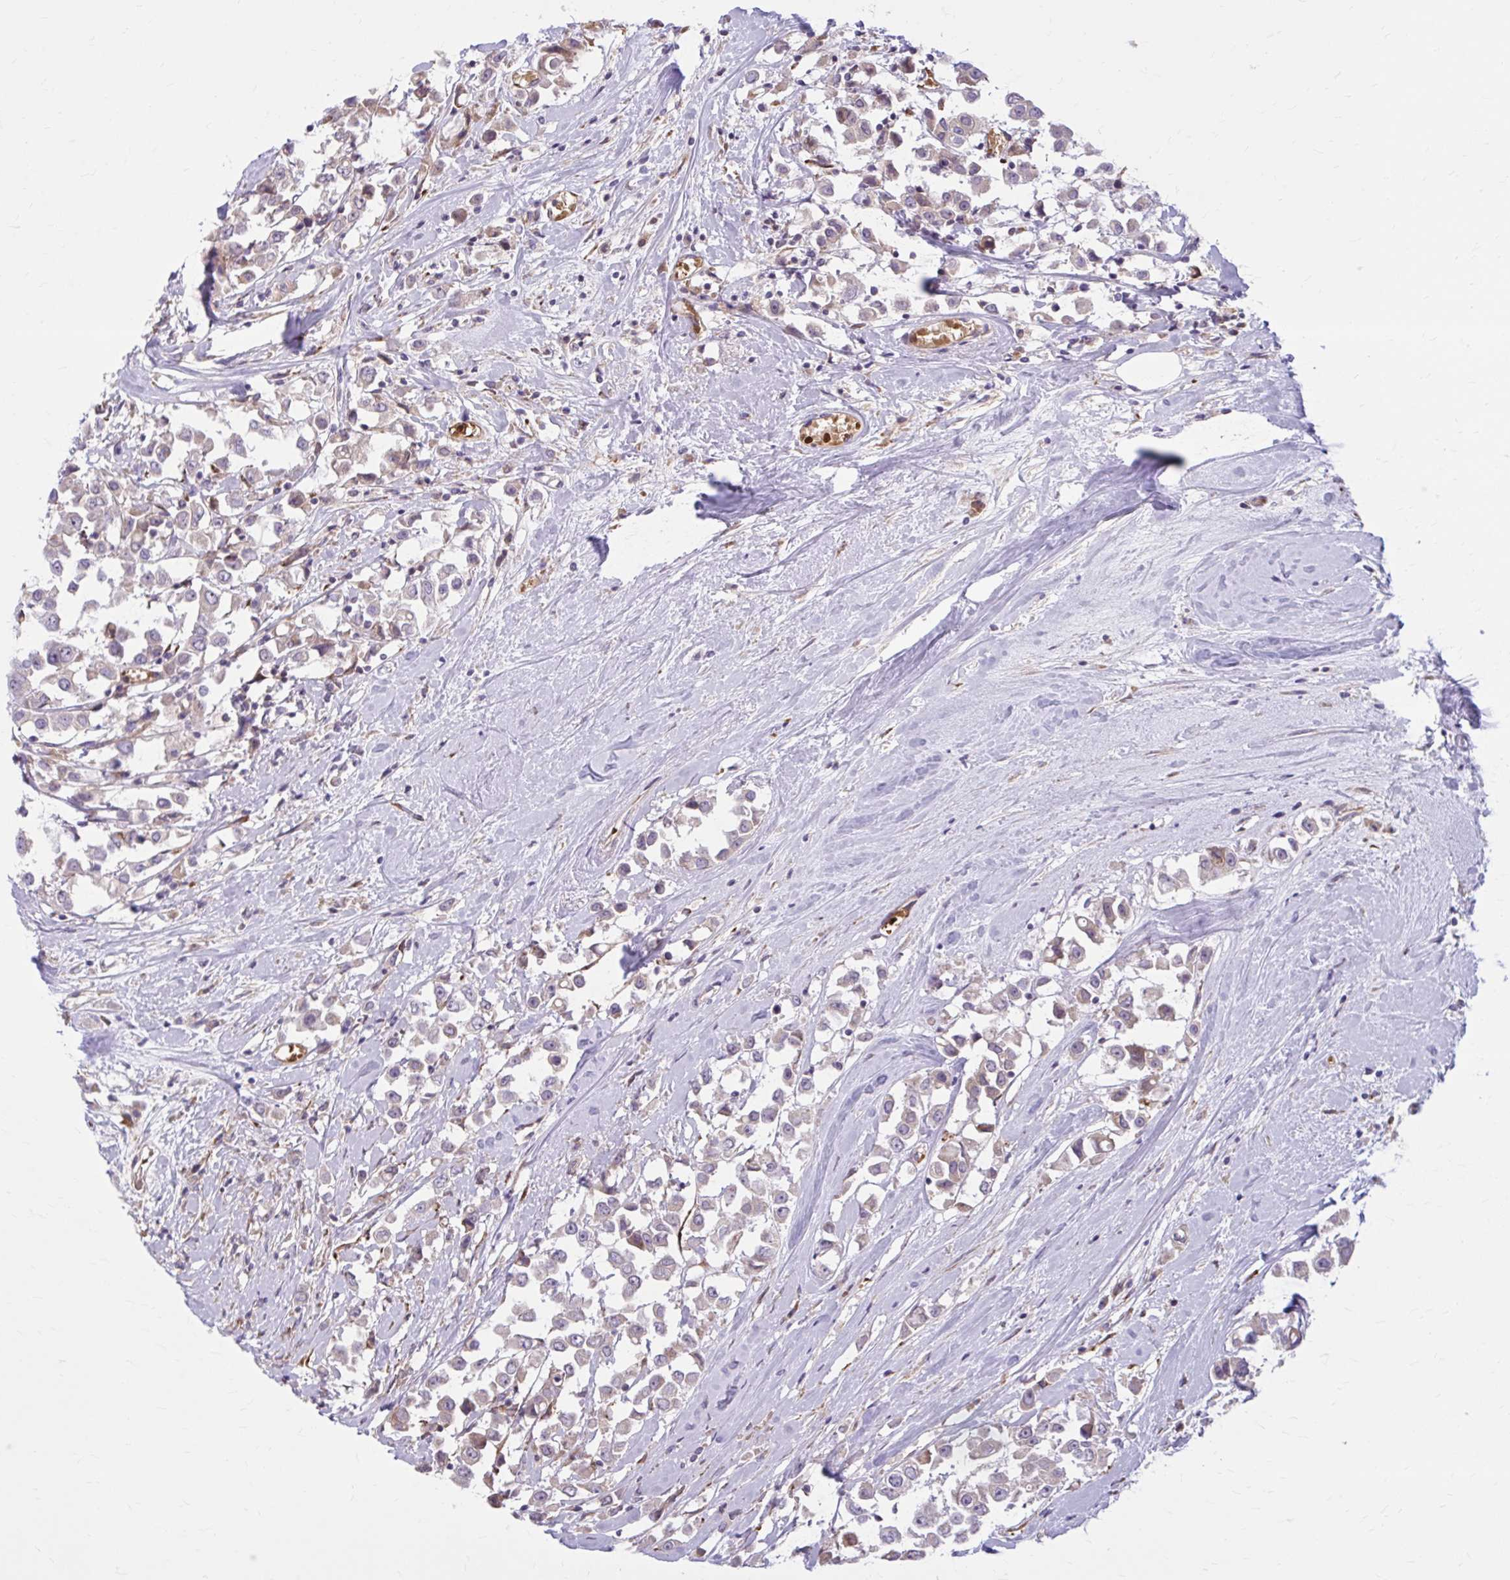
{"staining": {"intensity": "moderate", "quantity": "25%-75%", "location": "cytoplasmic/membranous"}, "tissue": "breast cancer", "cell_type": "Tumor cells", "image_type": "cancer", "snomed": [{"axis": "morphology", "description": "Duct carcinoma"}, {"axis": "topography", "description": "Breast"}], "caption": "Immunohistochemical staining of breast cancer displays moderate cytoplasmic/membranous protein positivity in approximately 25%-75% of tumor cells.", "gene": "SNF8", "patient": {"sex": "female", "age": 61}}